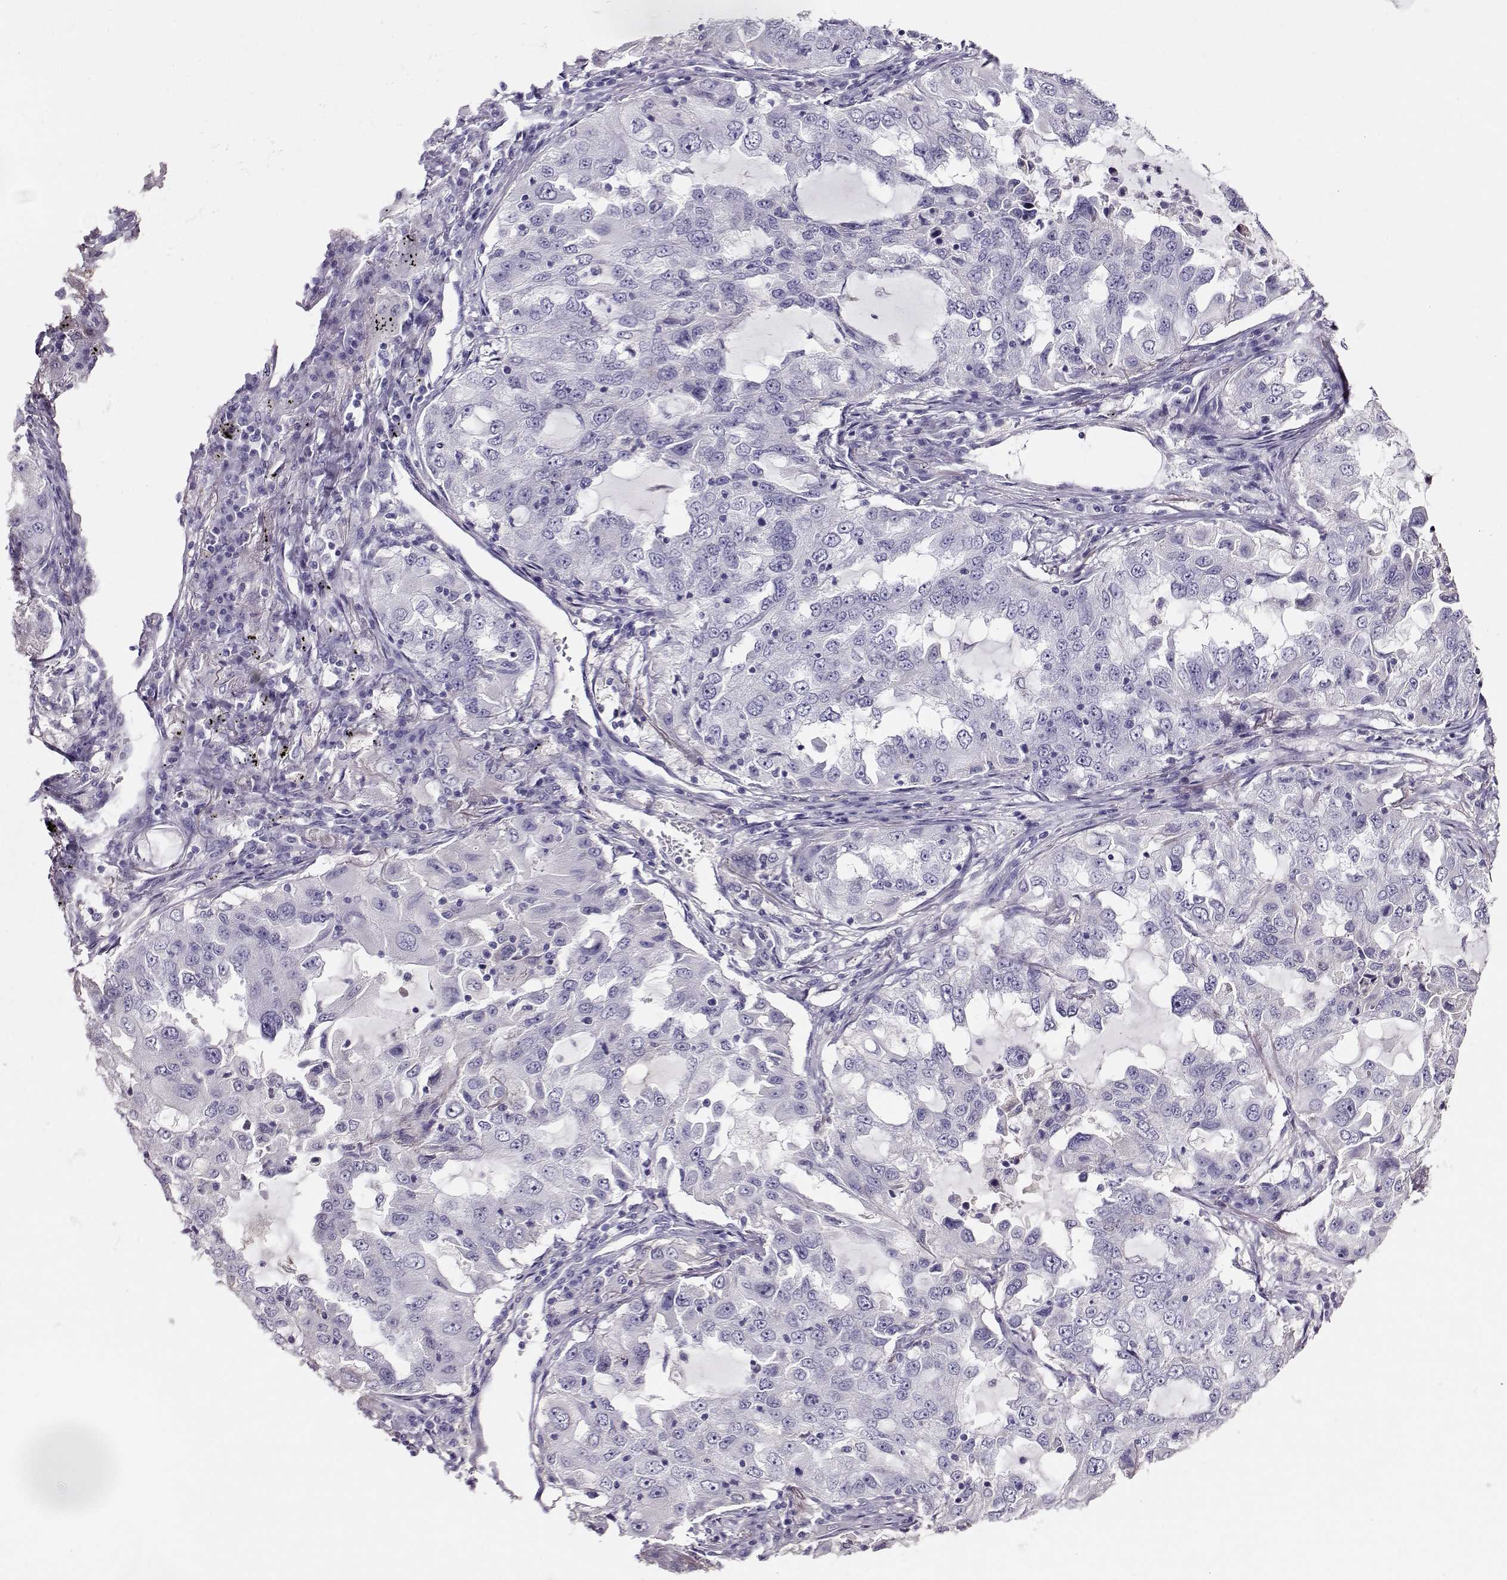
{"staining": {"intensity": "negative", "quantity": "none", "location": "none"}, "tissue": "lung cancer", "cell_type": "Tumor cells", "image_type": "cancer", "snomed": [{"axis": "morphology", "description": "Adenocarcinoma, NOS"}, {"axis": "topography", "description": "Lung"}], "caption": "High magnification brightfield microscopy of lung adenocarcinoma stained with DAB (3,3'-diaminobenzidine) (brown) and counterstained with hematoxylin (blue): tumor cells show no significant positivity.", "gene": "NDRG4", "patient": {"sex": "female", "age": 61}}